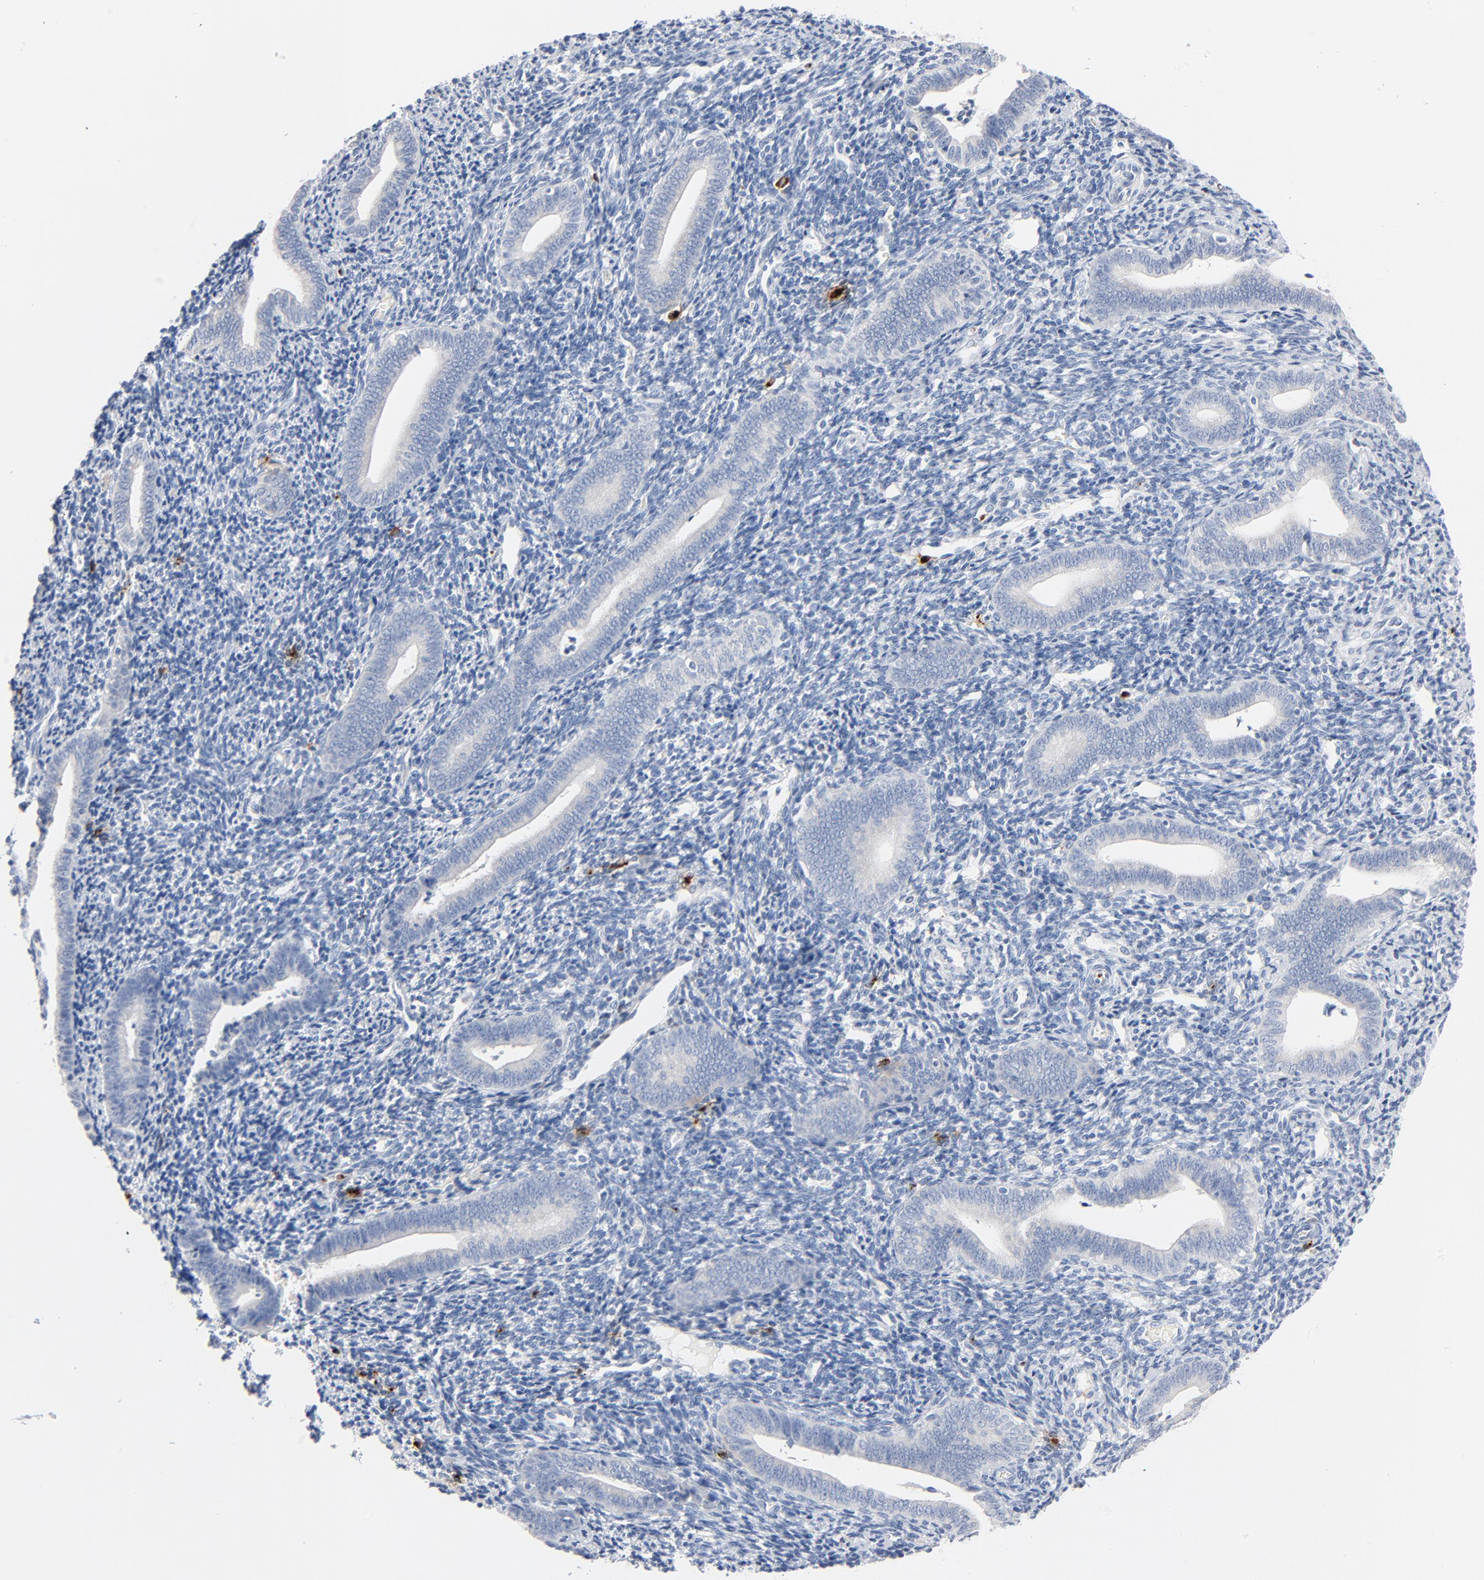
{"staining": {"intensity": "negative", "quantity": "none", "location": "none"}, "tissue": "endometrium", "cell_type": "Cells in endometrial stroma", "image_type": "normal", "snomed": [{"axis": "morphology", "description": "Normal tissue, NOS"}, {"axis": "topography", "description": "Uterus"}, {"axis": "topography", "description": "Endometrium"}], "caption": "The histopathology image shows no significant staining in cells in endometrial stroma of endometrium.", "gene": "GZMB", "patient": {"sex": "female", "age": 33}}